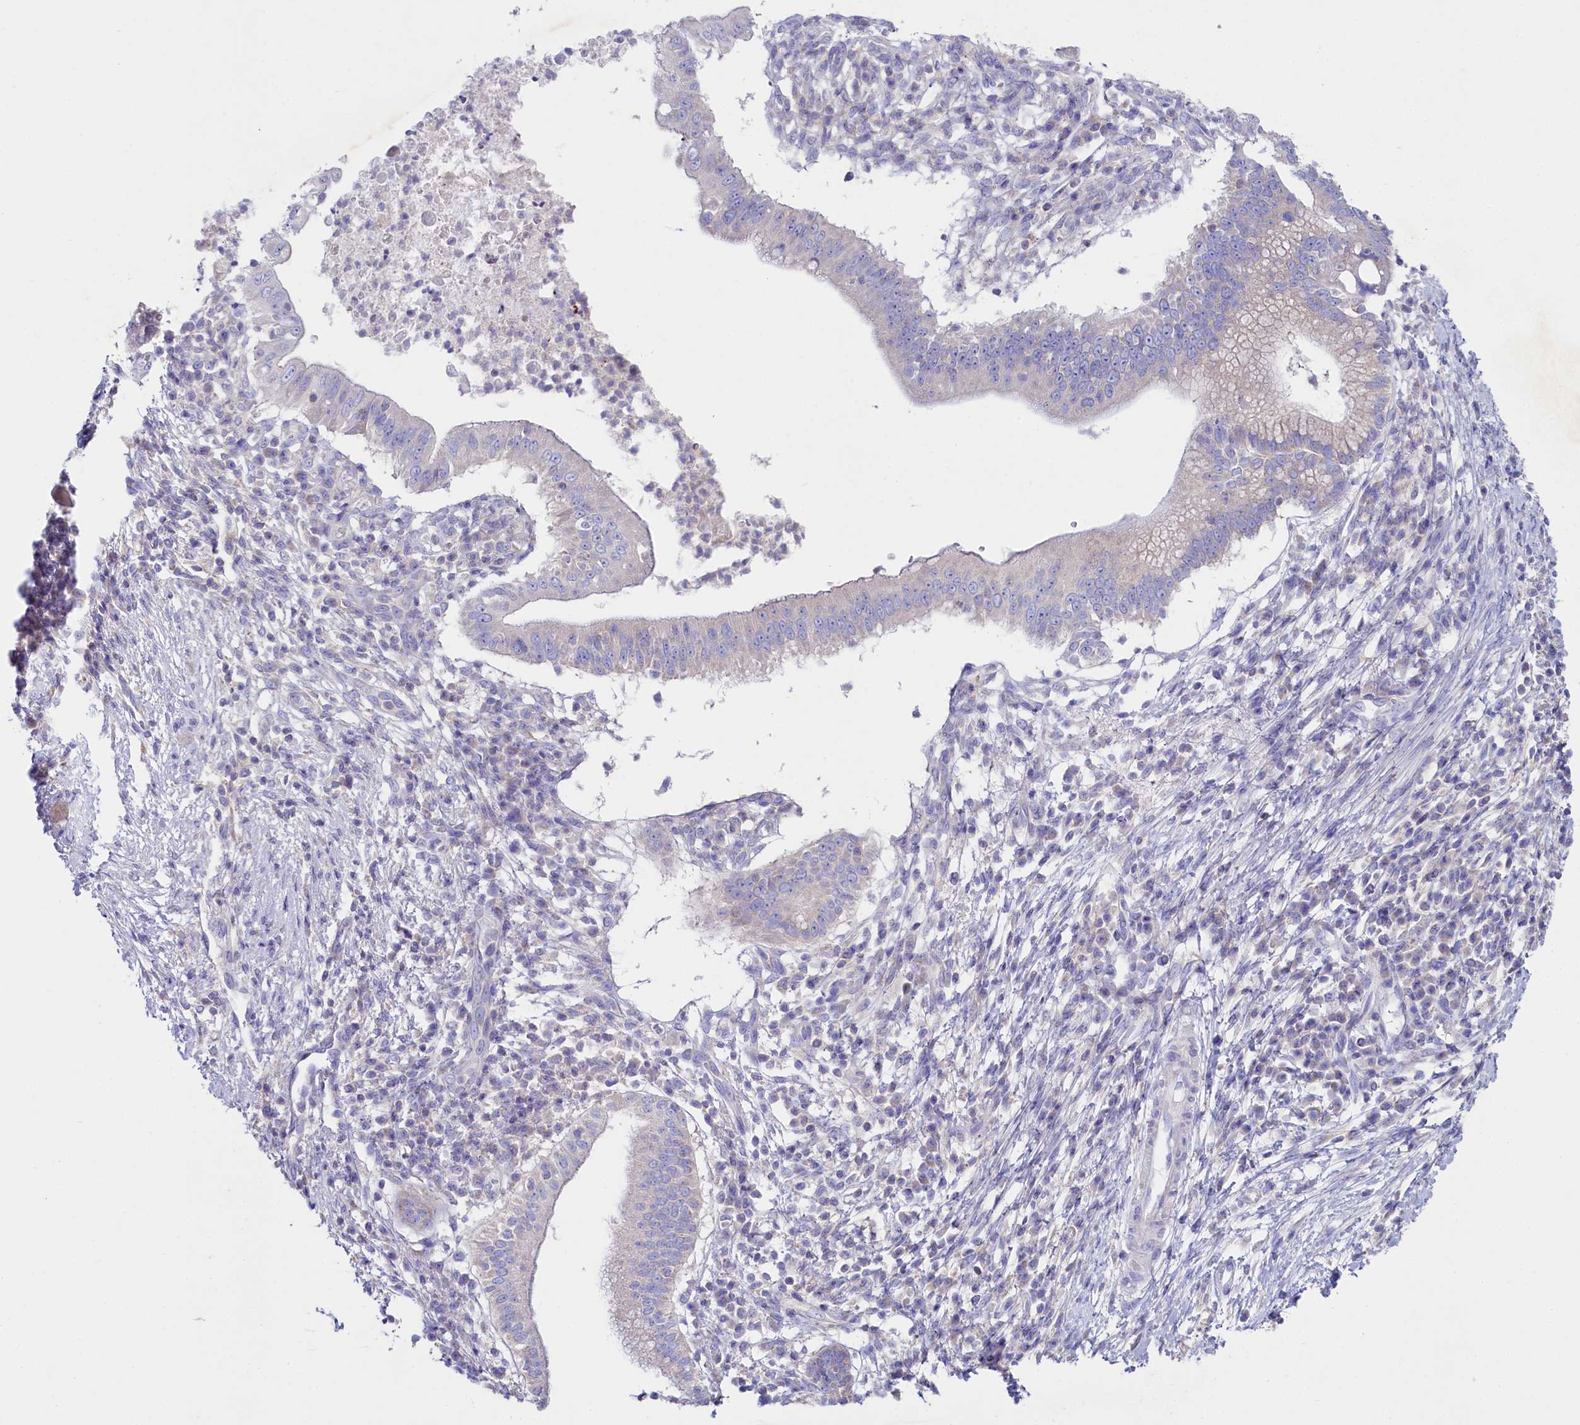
{"staining": {"intensity": "weak", "quantity": "<25%", "location": "cytoplasmic/membranous"}, "tissue": "pancreatic cancer", "cell_type": "Tumor cells", "image_type": "cancer", "snomed": [{"axis": "morphology", "description": "Adenocarcinoma, NOS"}, {"axis": "topography", "description": "Pancreas"}], "caption": "Protein analysis of adenocarcinoma (pancreatic) reveals no significant positivity in tumor cells.", "gene": "VPS26B", "patient": {"sex": "male", "age": 68}}